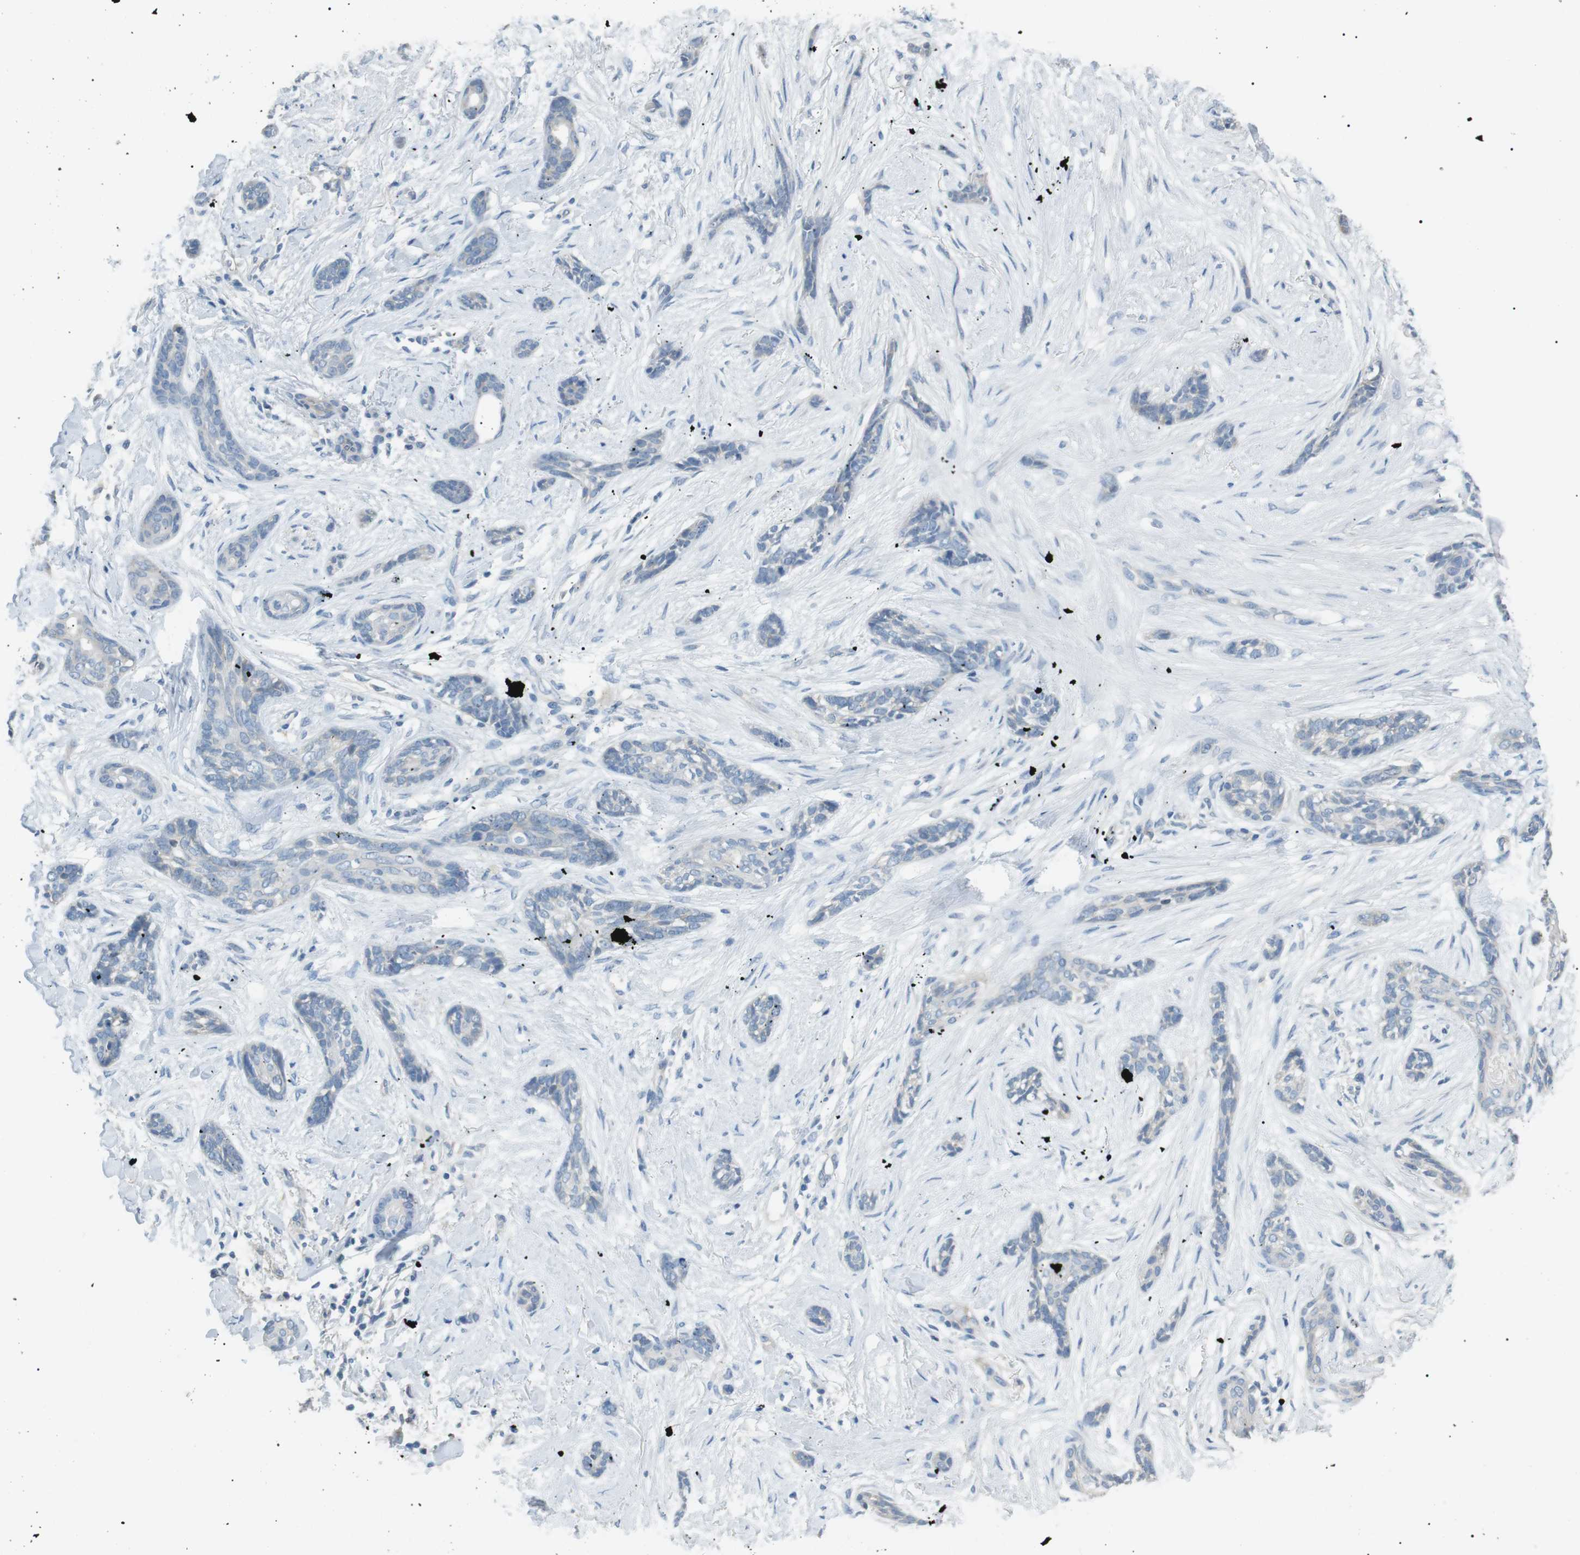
{"staining": {"intensity": "negative", "quantity": "none", "location": "none"}, "tissue": "skin cancer", "cell_type": "Tumor cells", "image_type": "cancer", "snomed": [{"axis": "morphology", "description": "Basal cell carcinoma"}, {"axis": "morphology", "description": "Adnexal tumor, benign"}, {"axis": "topography", "description": "Skin"}], "caption": "A histopathology image of human benign adnexal tumor (skin) is negative for staining in tumor cells. (Stains: DAB (3,3'-diaminobenzidine) immunohistochemistry with hematoxylin counter stain, Microscopy: brightfield microscopy at high magnification).", "gene": "CDH26", "patient": {"sex": "female", "age": 42}}